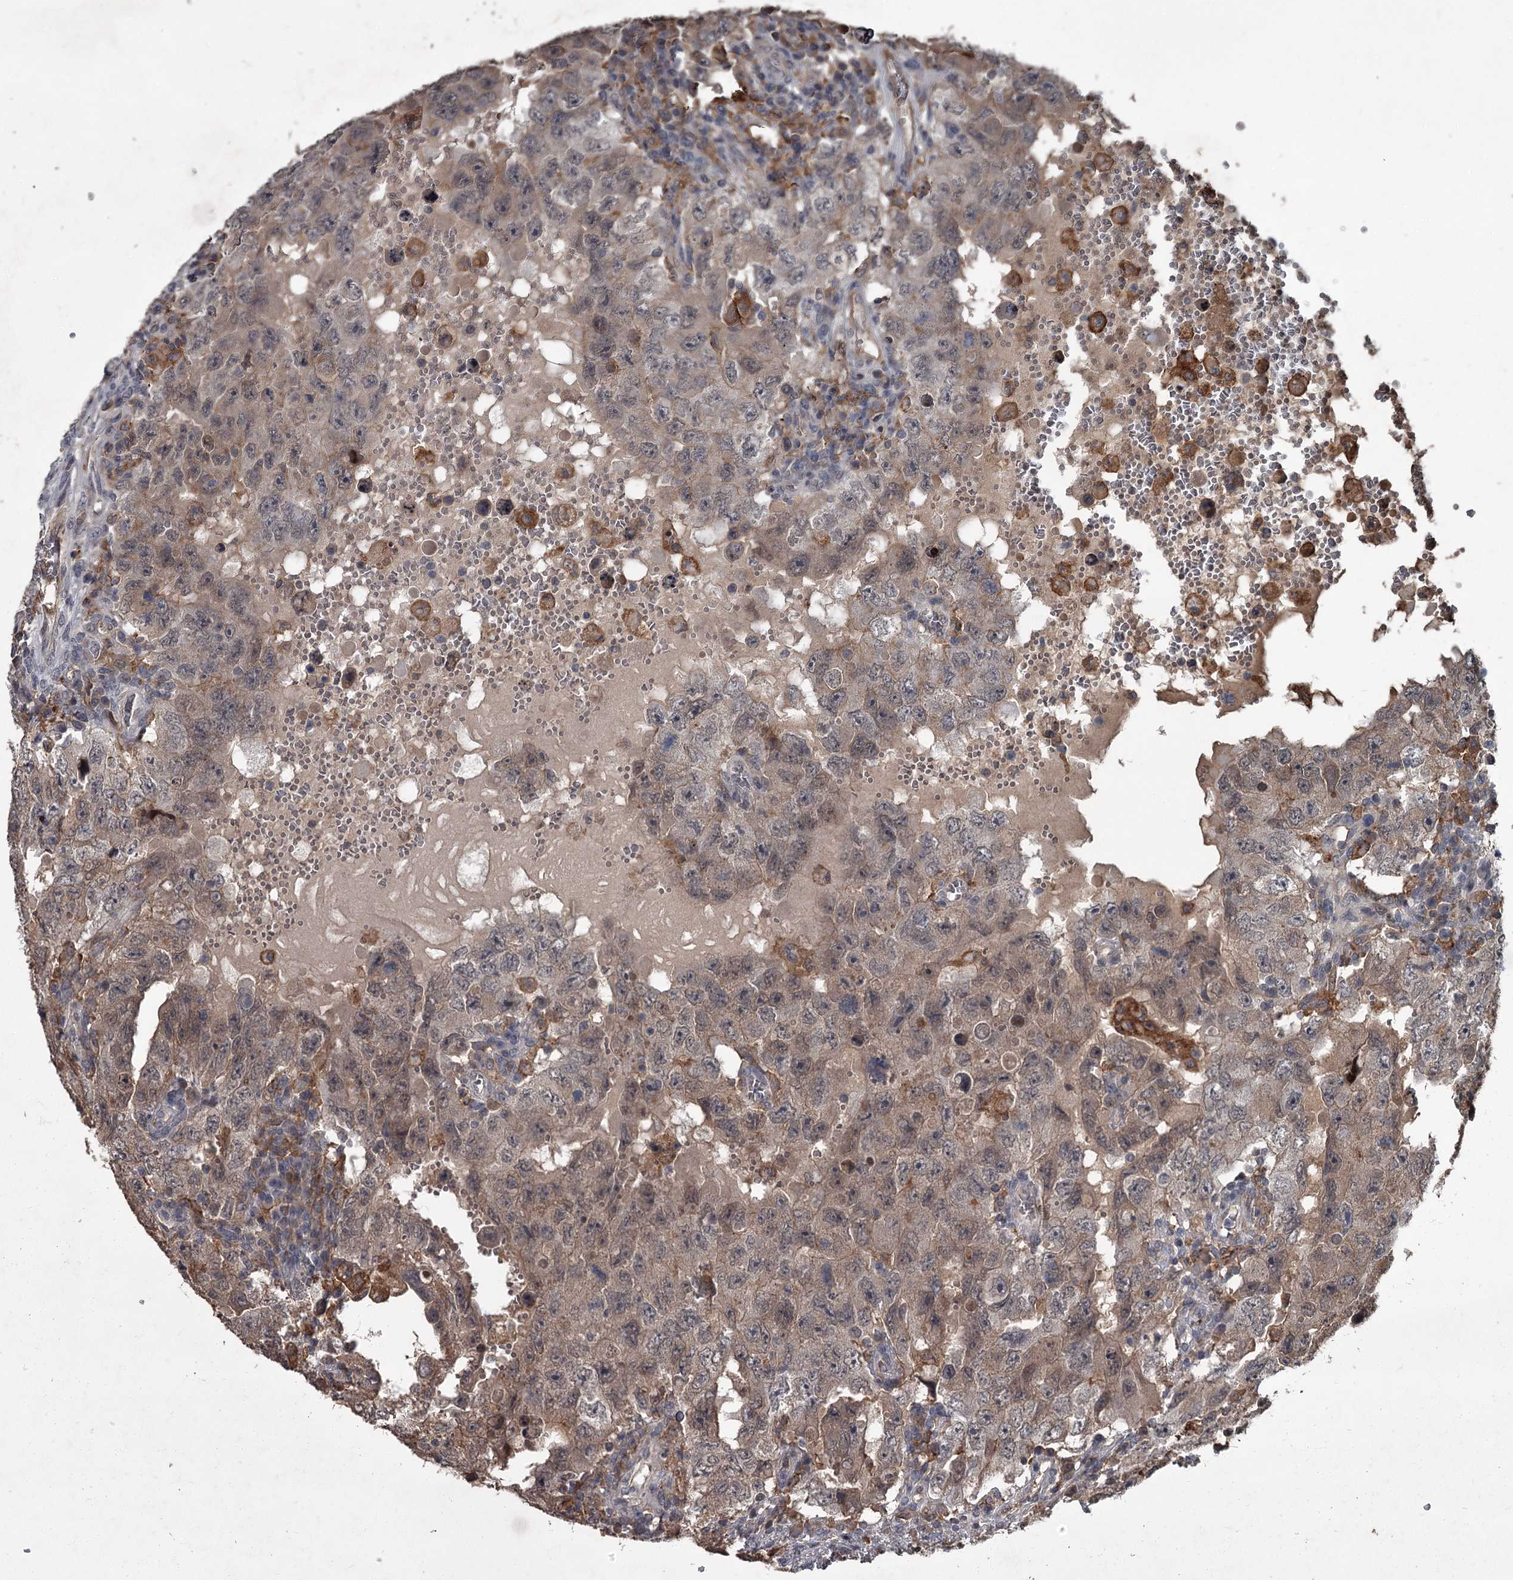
{"staining": {"intensity": "weak", "quantity": ">75%", "location": "cytoplasmic/membranous"}, "tissue": "testis cancer", "cell_type": "Tumor cells", "image_type": "cancer", "snomed": [{"axis": "morphology", "description": "Carcinoma, Embryonal, NOS"}, {"axis": "topography", "description": "Testis"}], "caption": "An IHC photomicrograph of tumor tissue is shown. Protein staining in brown highlights weak cytoplasmic/membranous positivity in testis cancer within tumor cells. Nuclei are stained in blue.", "gene": "FLVCR2", "patient": {"sex": "male", "age": 26}}